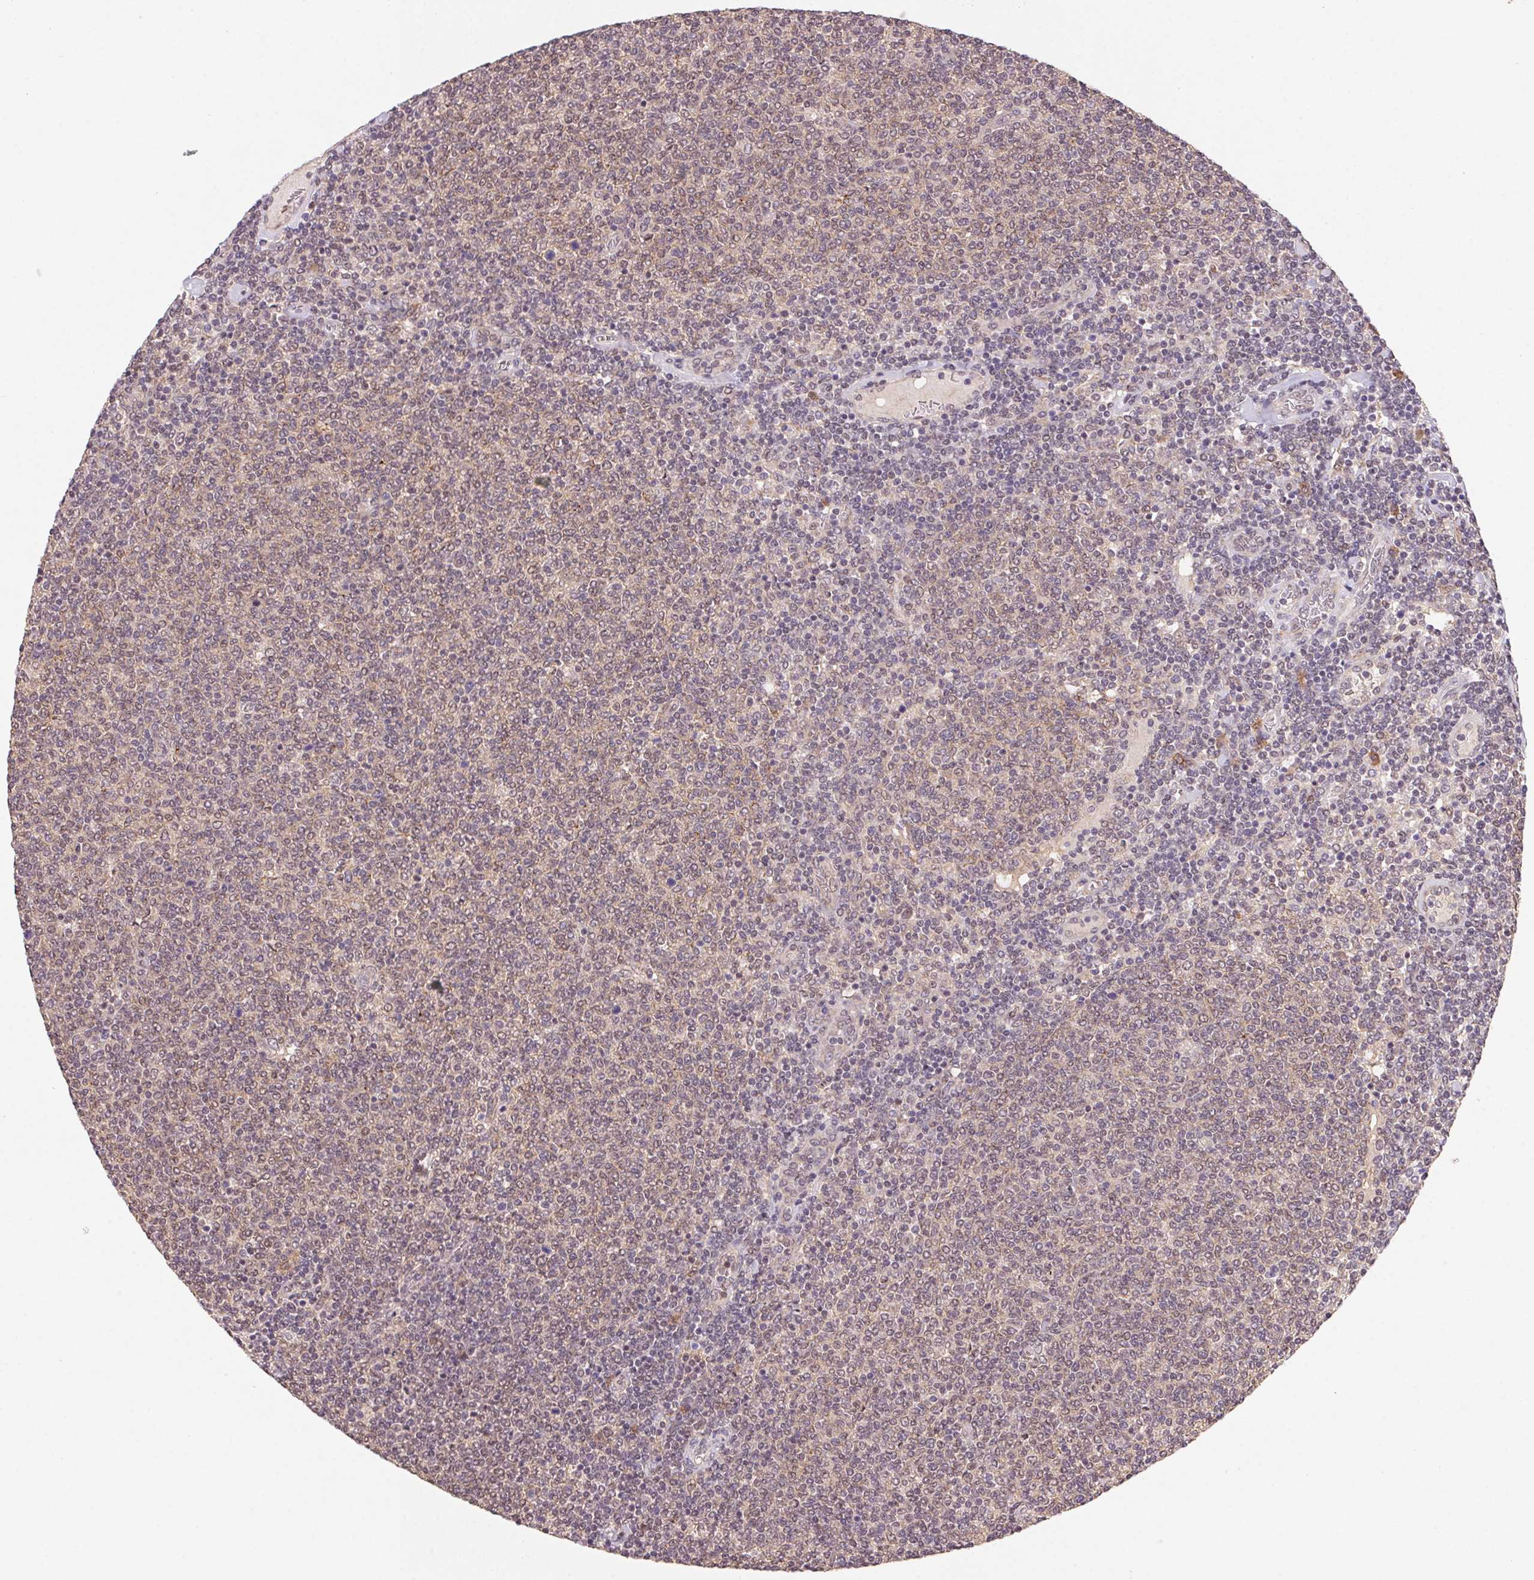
{"staining": {"intensity": "moderate", "quantity": ">75%", "location": "nuclear"}, "tissue": "lymphoma", "cell_type": "Tumor cells", "image_type": "cancer", "snomed": [{"axis": "morphology", "description": "Malignant lymphoma, non-Hodgkin's type, Low grade"}, {"axis": "topography", "description": "Lymph node"}], "caption": "High-magnification brightfield microscopy of low-grade malignant lymphoma, non-Hodgkin's type stained with DAB (brown) and counterstained with hematoxylin (blue). tumor cells exhibit moderate nuclear staining is present in about>75% of cells.", "gene": "SLC52A2", "patient": {"sex": "male", "age": 52}}